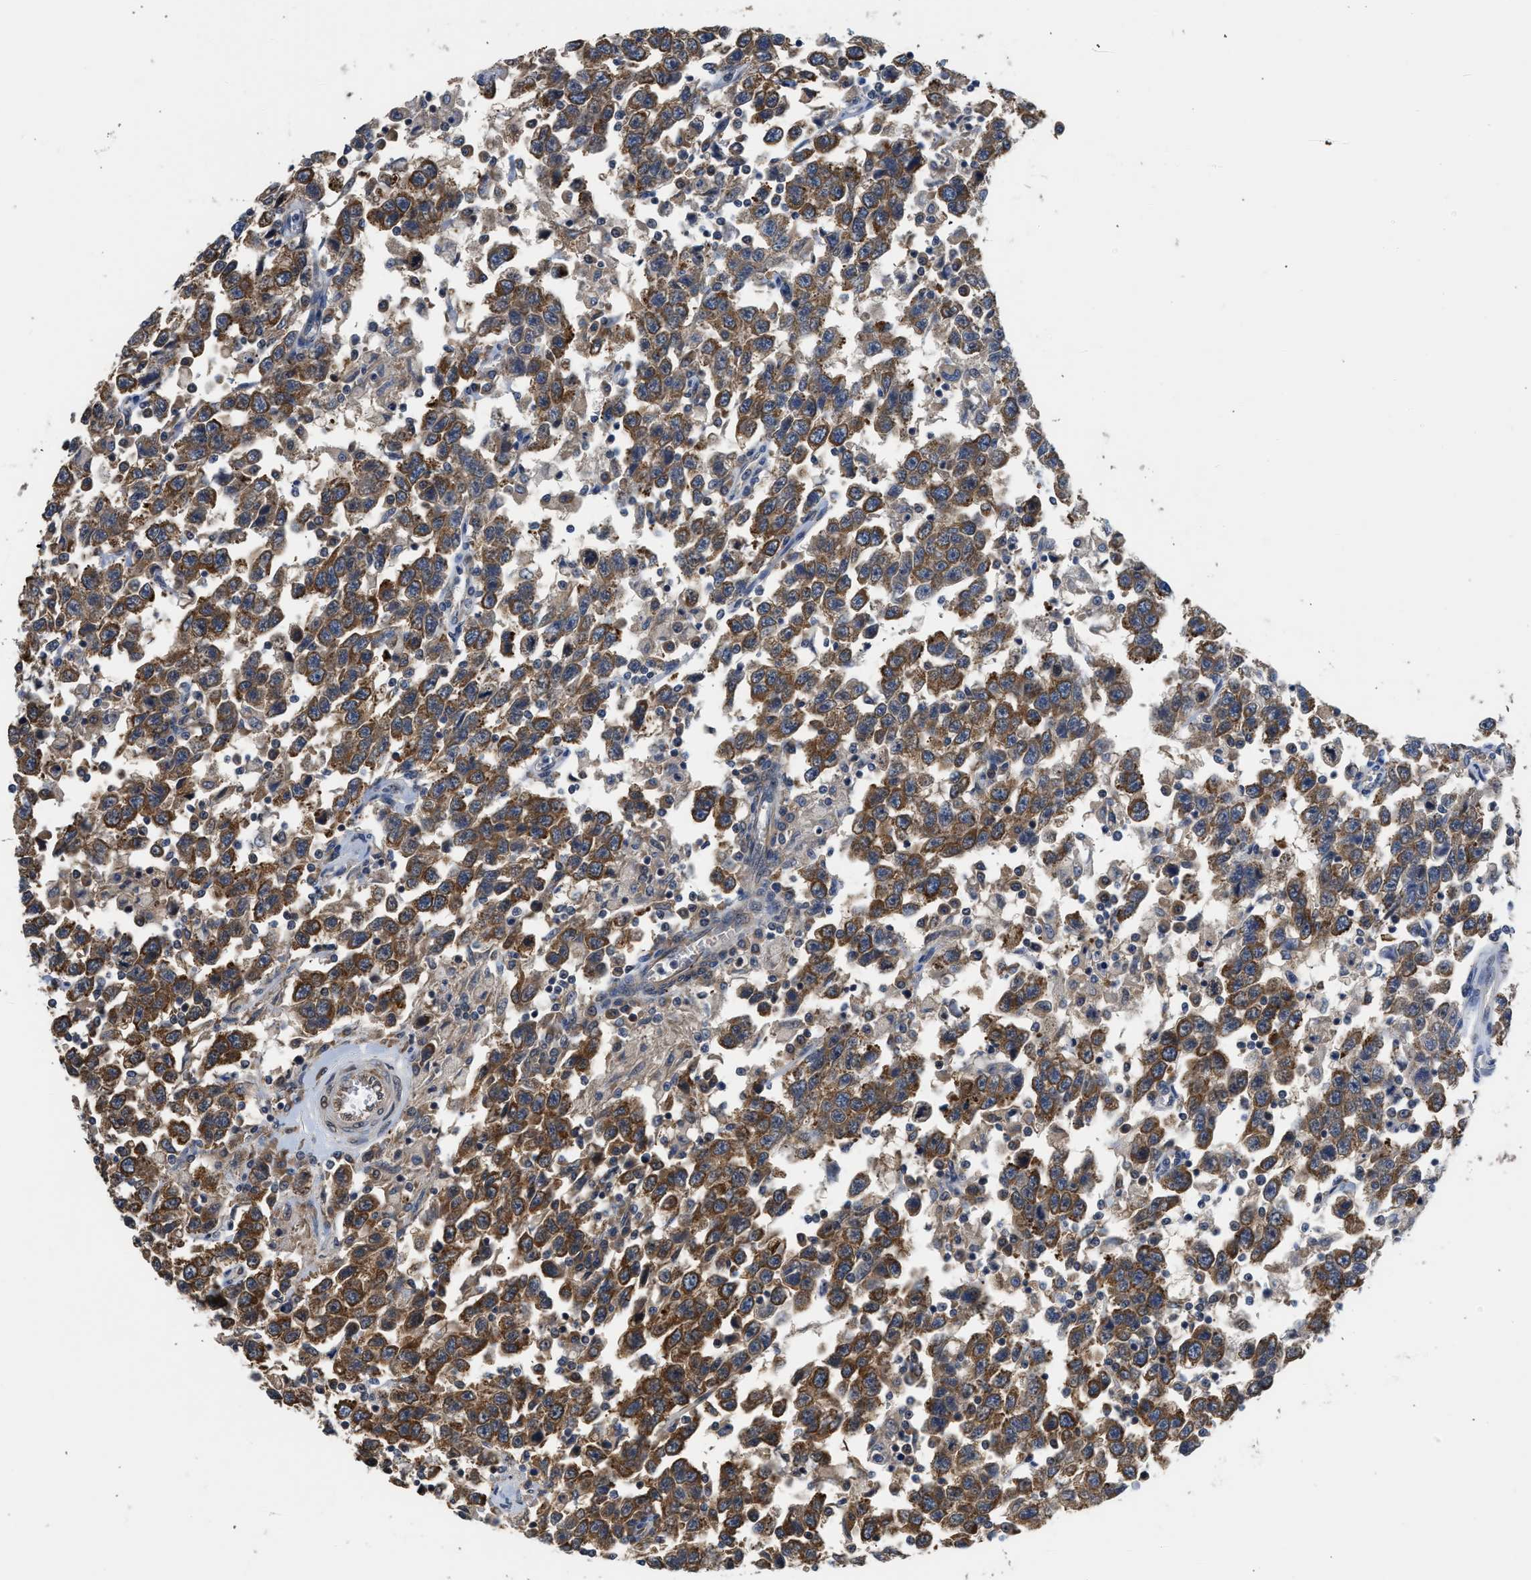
{"staining": {"intensity": "strong", "quantity": ">75%", "location": "cytoplasmic/membranous"}, "tissue": "testis cancer", "cell_type": "Tumor cells", "image_type": "cancer", "snomed": [{"axis": "morphology", "description": "Seminoma, NOS"}, {"axis": "topography", "description": "Testis"}], "caption": "Testis cancer tissue shows strong cytoplasmic/membranous positivity in about >75% of tumor cells, visualized by immunohistochemistry.", "gene": "POLG2", "patient": {"sex": "male", "age": 41}}